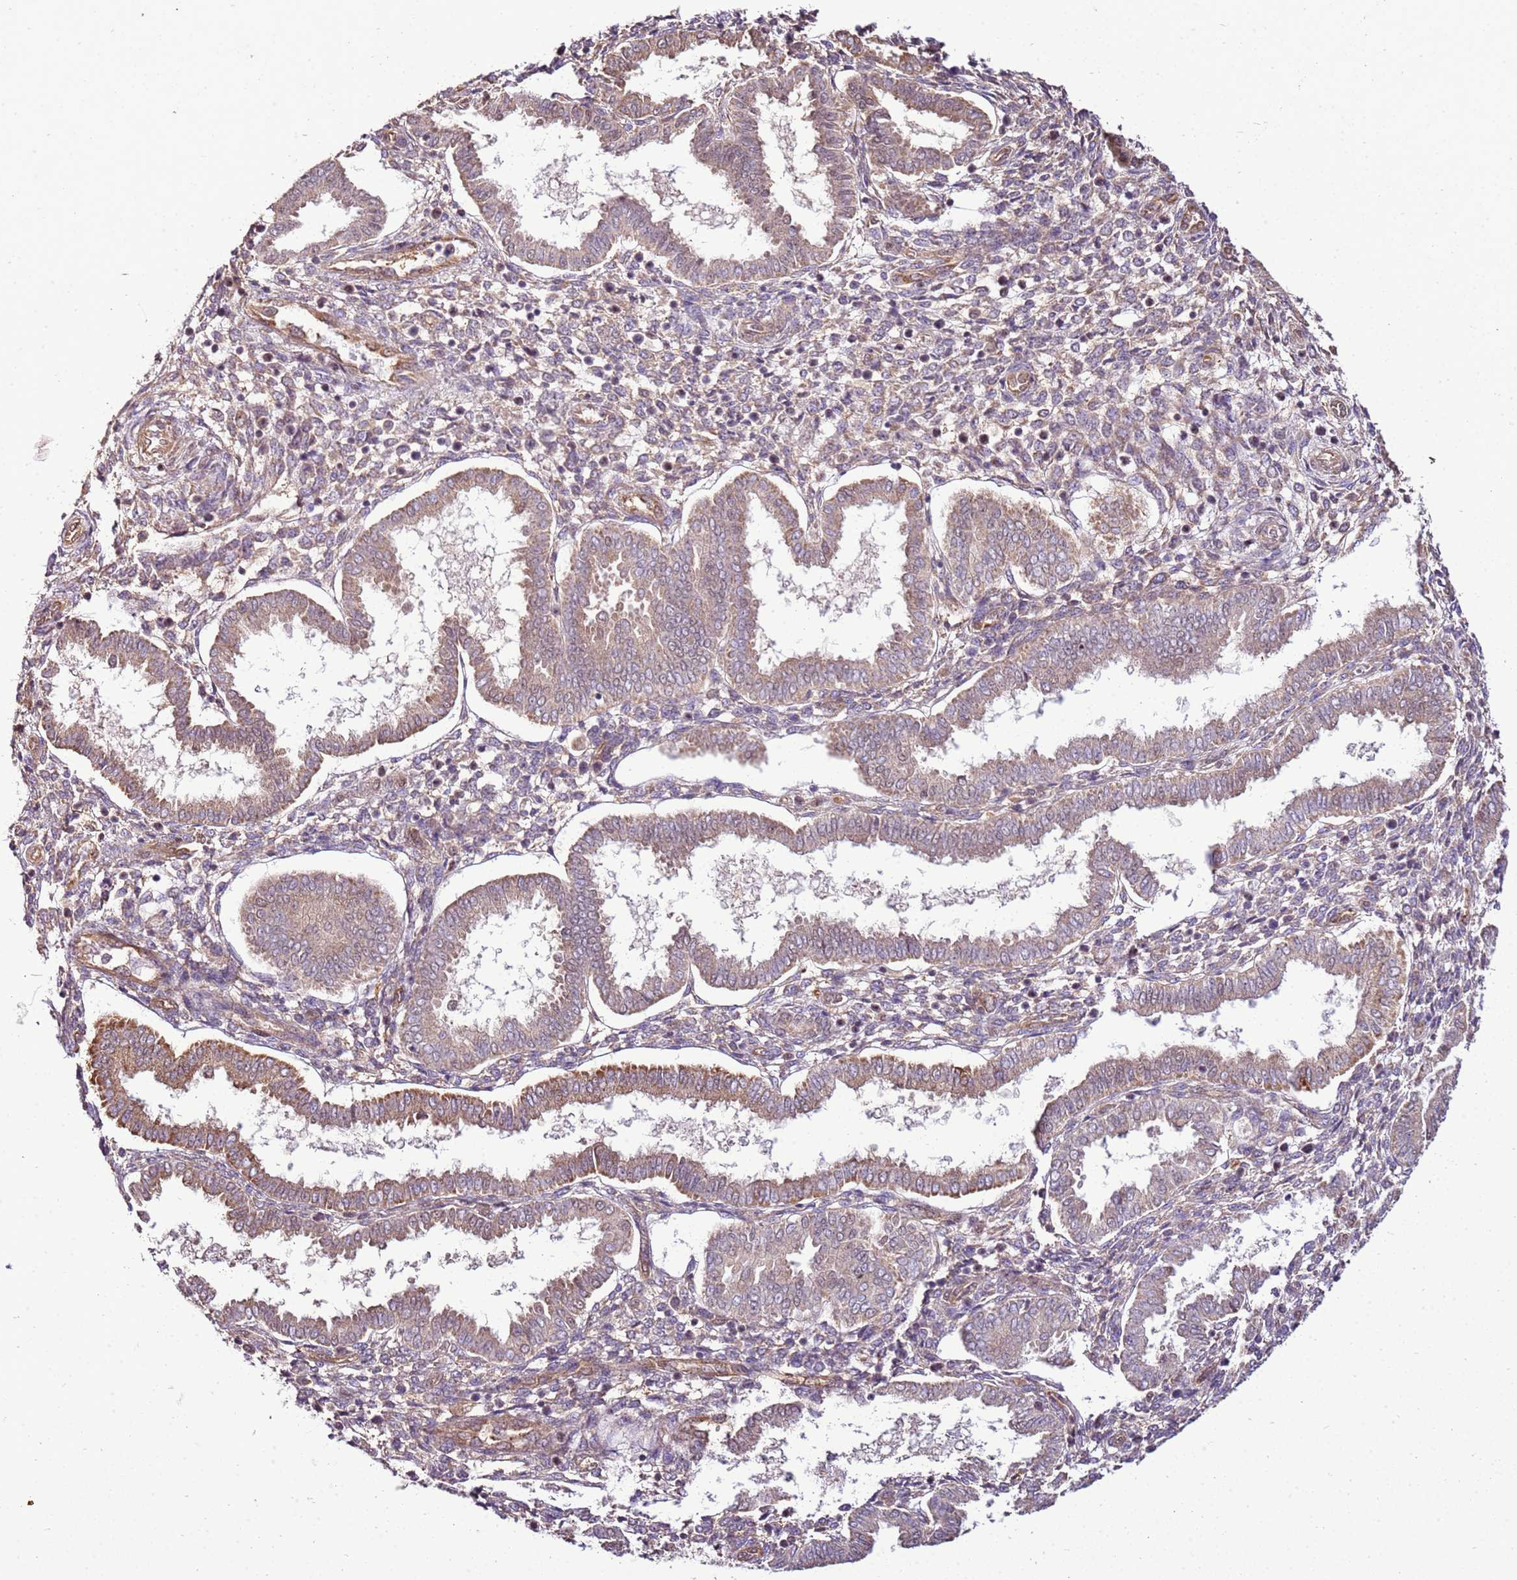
{"staining": {"intensity": "weak", "quantity": "25%-75%", "location": "cytoplasmic/membranous"}, "tissue": "endometrium", "cell_type": "Cells in endometrial stroma", "image_type": "normal", "snomed": [{"axis": "morphology", "description": "Normal tissue, NOS"}, {"axis": "topography", "description": "Endometrium"}], "caption": "A brown stain highlights weak cytoplasmic/membranous staining of a protein in cells in endometrial stroma of unremarkable endometrium. The protein is shown in brown color, while the nuclei are stained blue.", "gene": "SCARA3", "patient": {"sex": "female", "age": 24}}